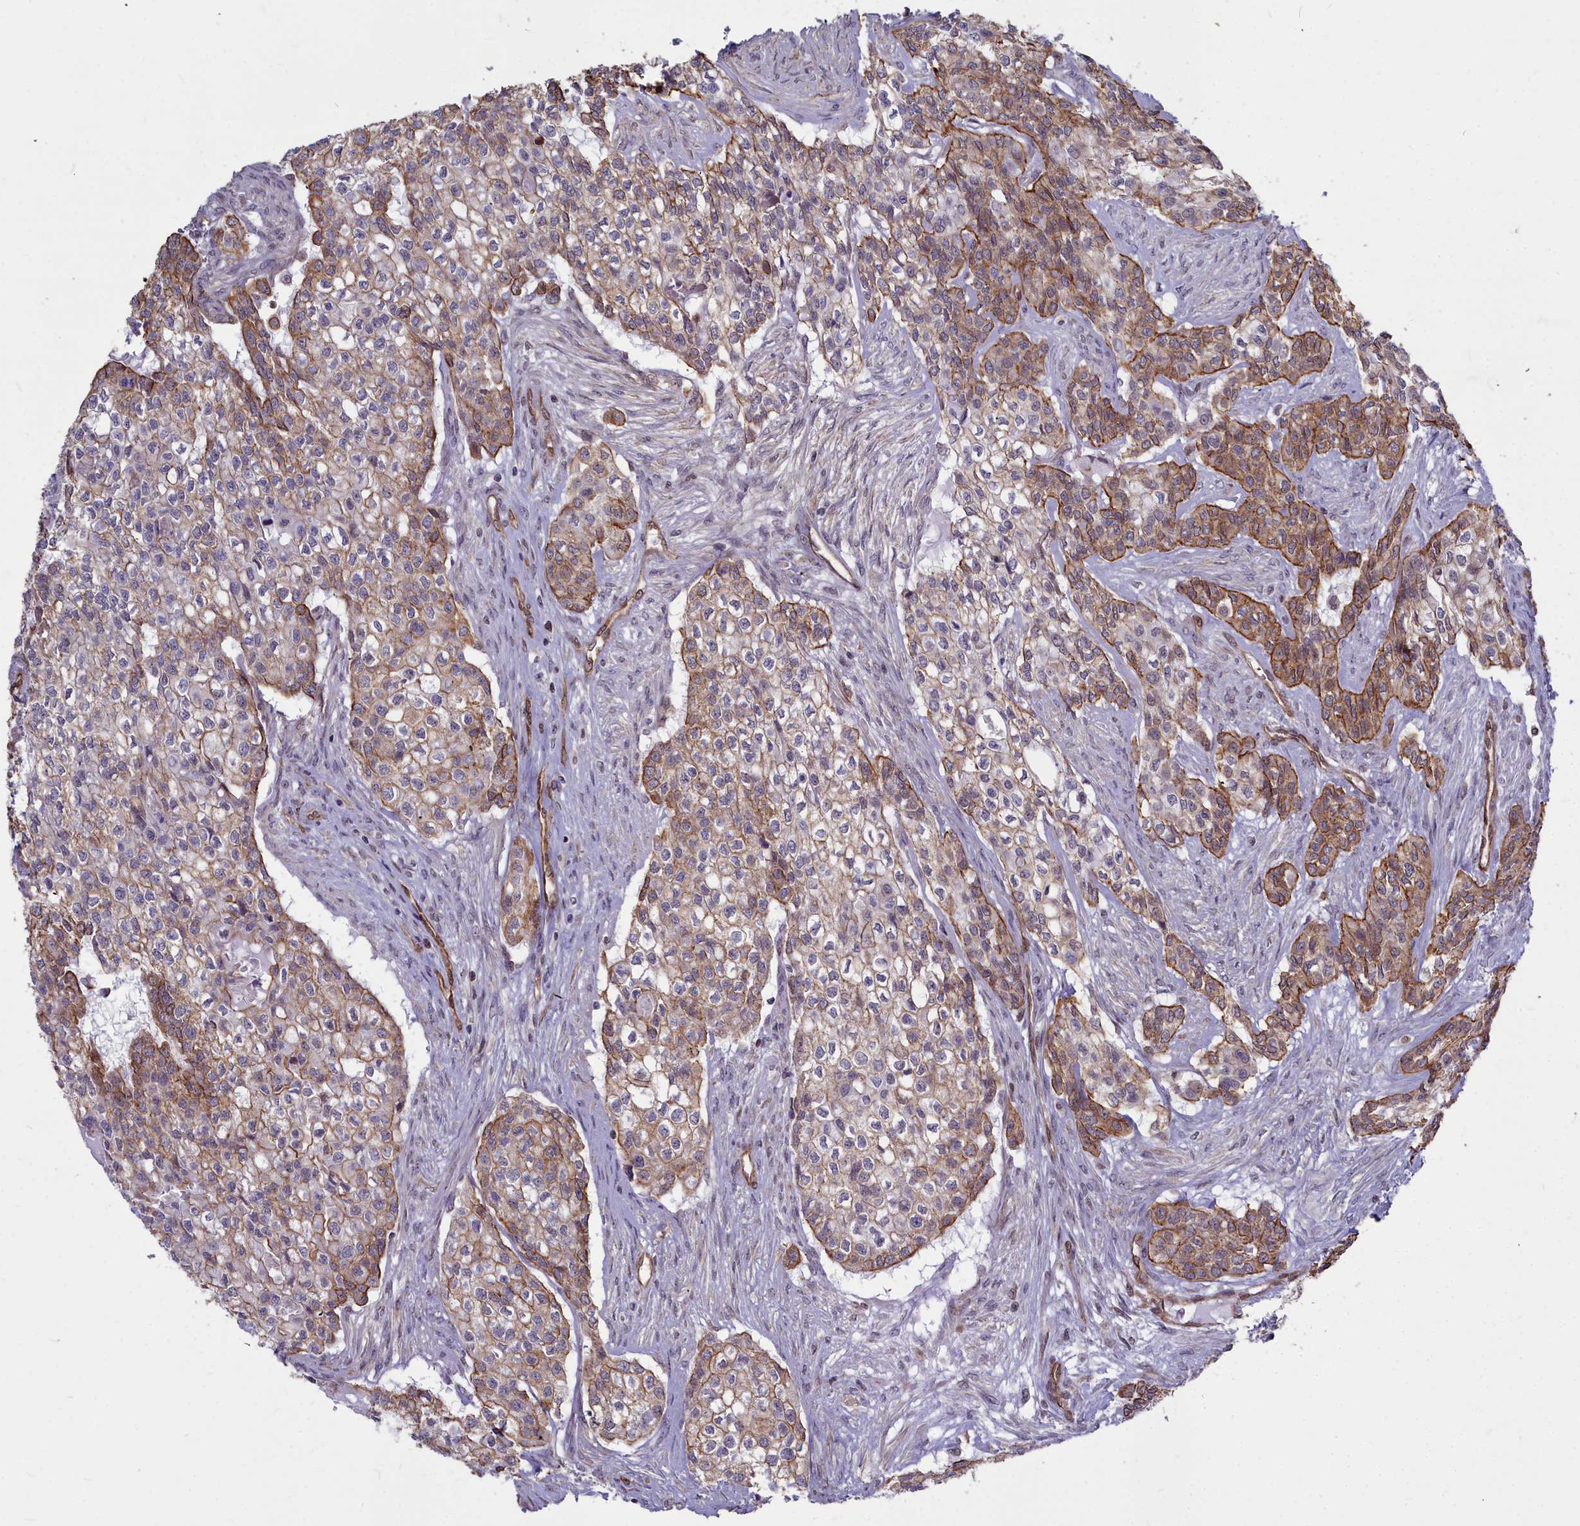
{"staining": {"intensity": "weak", "quantity": "<25%", "location": "cytoplasmic/membranous"}, "tissue": "head and neck cancer", "cell_type": "Tumor cells", "image_type": "cancer", "snomed": [{"axis": "morphology", "description": "Adenocarcinoma, NOS"}, {"axis": "topography", "description": "Head-Neck"}], "caption": "Immunohistochemistry (IHC) histopathology image of neoplastic tissue: human head and neck cancer (adenocarcinoma) stained with DAB reveals no significant protein staining in tumor cells. (DAB (3,3'-diaminobenzidine) immunohistochemistry (IHC) visualized using brightfield microscopy, high magnification).", "gene": "YJU2", "patient": {"sex": "male", "age": 81}}